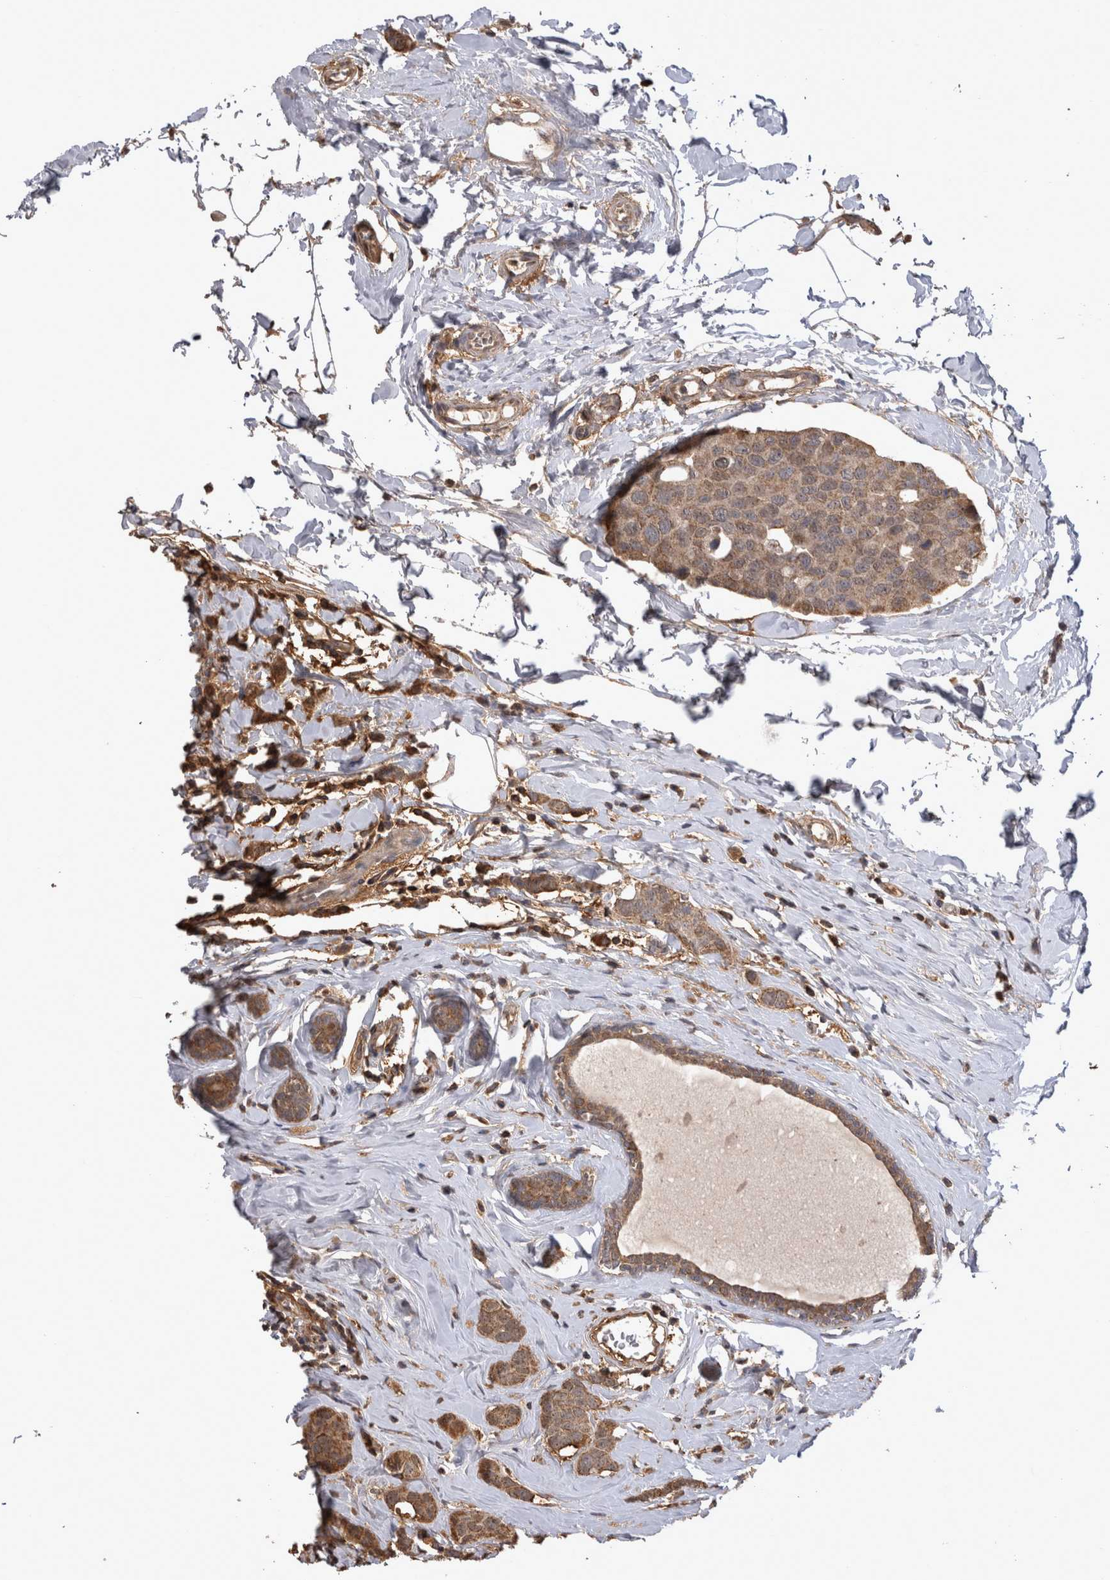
{"staining": {"intensity": "moderate", "quantity": ">75%", "location": "cytoplasmic/membranous"}, "tissue": "breast cancer", "cell_type": "Tumor cells", "image_type": "cancer", "snomed": [{"axis": "morphology", "description": "Normal tissue, NOS"}, {"axis": "morphology", "description": "Duct carcinoma"}, {"axis": "topography", "description": "Breast"}], "caption": "Moderate cytoplasmic/membranous protein staining is seen in approximately >75% of tumor cells in infiltrating ductal carcinoma (breast).", "gene": "PREP", "patient": {"sex": "female", "age": 50}}